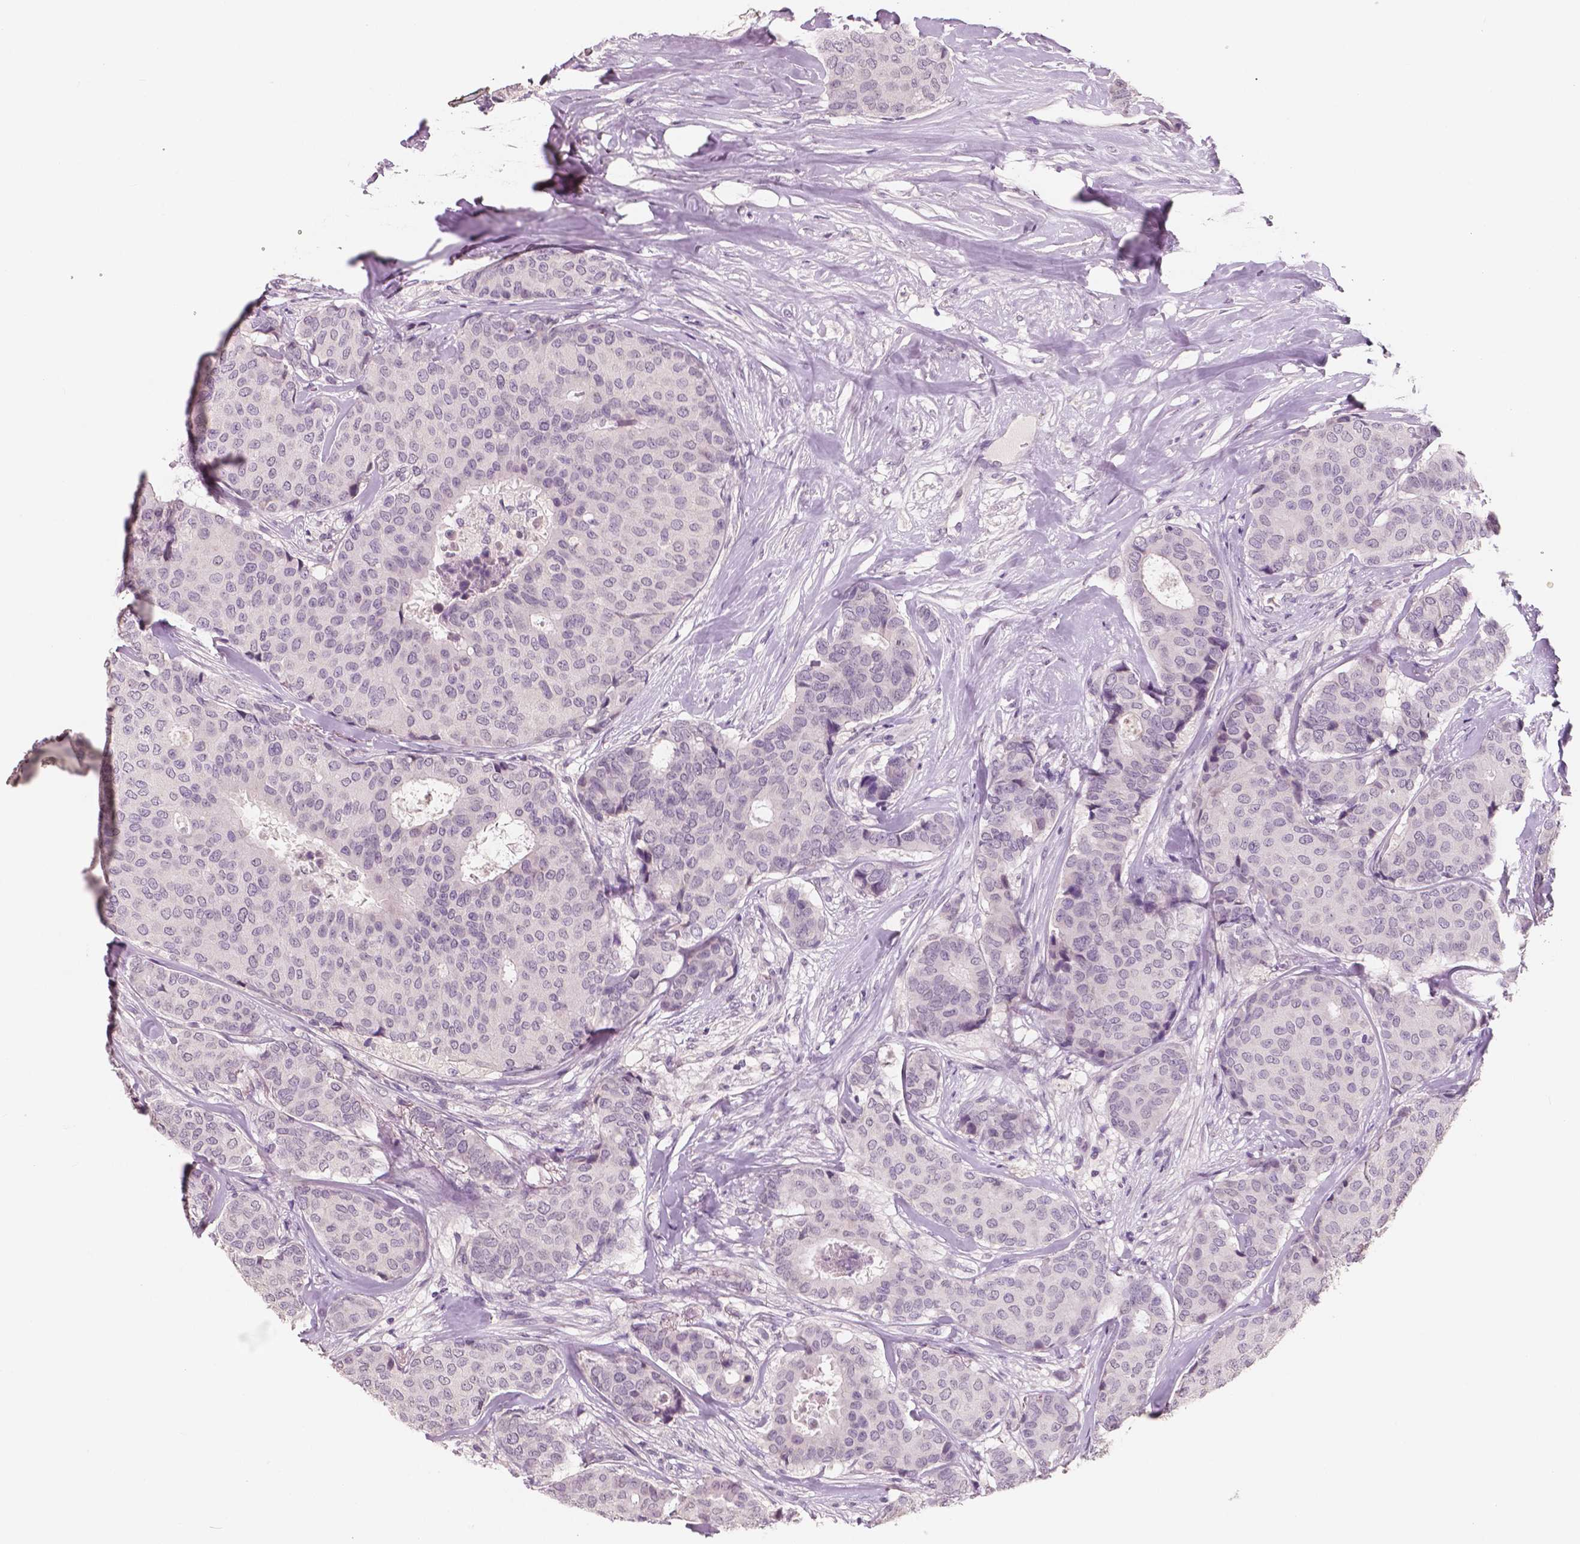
{"staining": {"intensity": "negative", "quantity": "none", "location": "none"}, "tissue": "breast cancer", "cell_type": "Tumor cells", "image_type": "cancer", "snomed": [{"axis": "morphology", "description": "Duct carcinoma"}, {"axis": "topography", "description": "Breast"}], "caption": "Breast cancer was stained to show a protein in brown. There is no significant staining in tumor cells.", "gene": "NECAB1", "patient": {"sex": "female", "age": 75}}